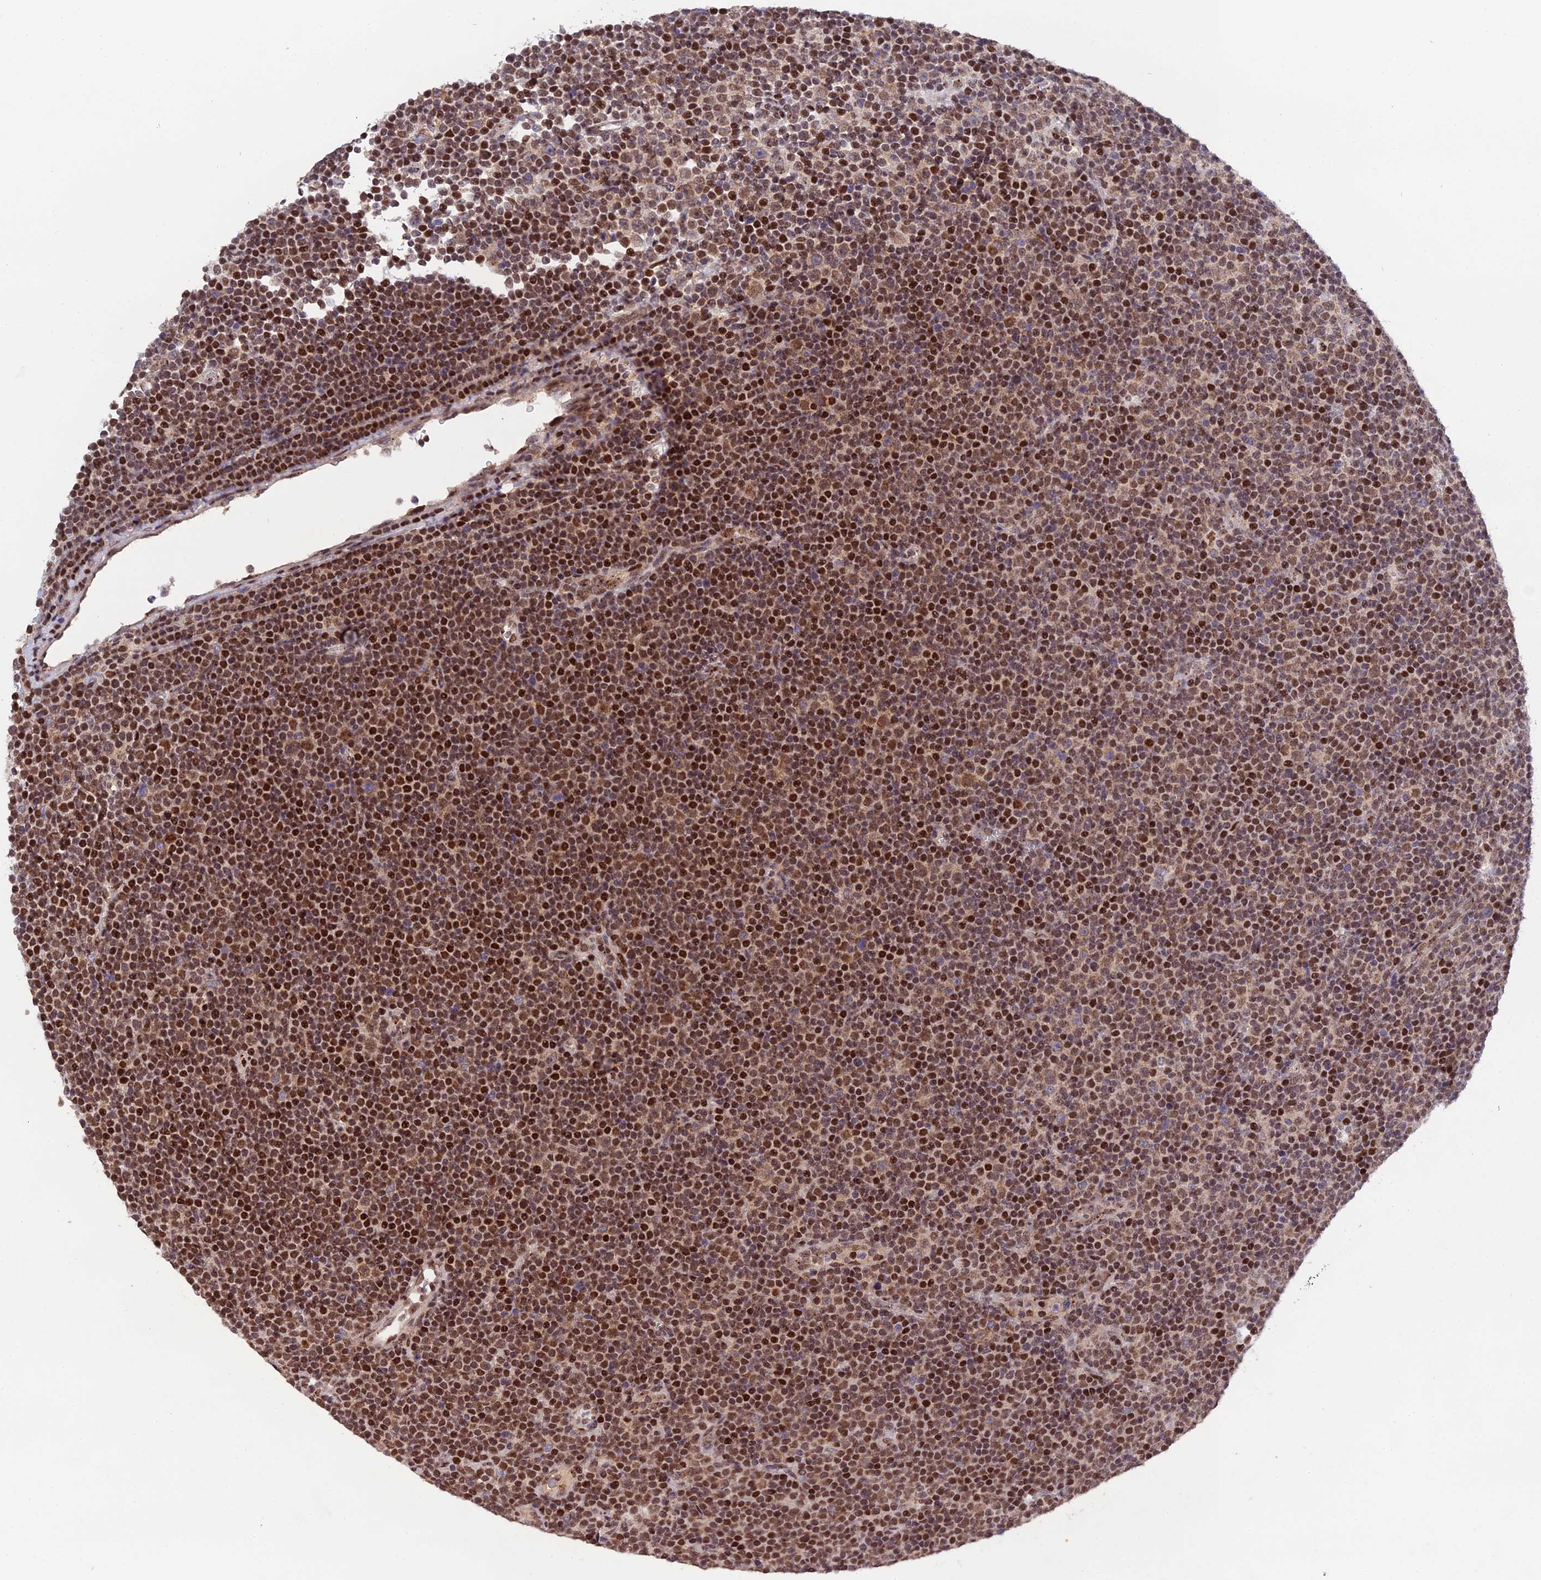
{"staining": {"intensity": "strong", "quantity": ">75%", "location": "nuclear"}, "tissue": "lymphoma", "cell_type": "Tumor cells", "image_type": "cancer", "snomed": [{"axis": "morphology", "description": "Malignant lymphoma, non-Hodgkin's type, Low grade"}, {"axis": "topography", "description": "Lymph node"}], "caption": "Immunohistochemical staining of lymphoma demonstrates high levels of strong nuclear protein expression in about >75% of tumor cells.", "gene": "ARL2", "patient": {"sex": "female", "age": 67}}